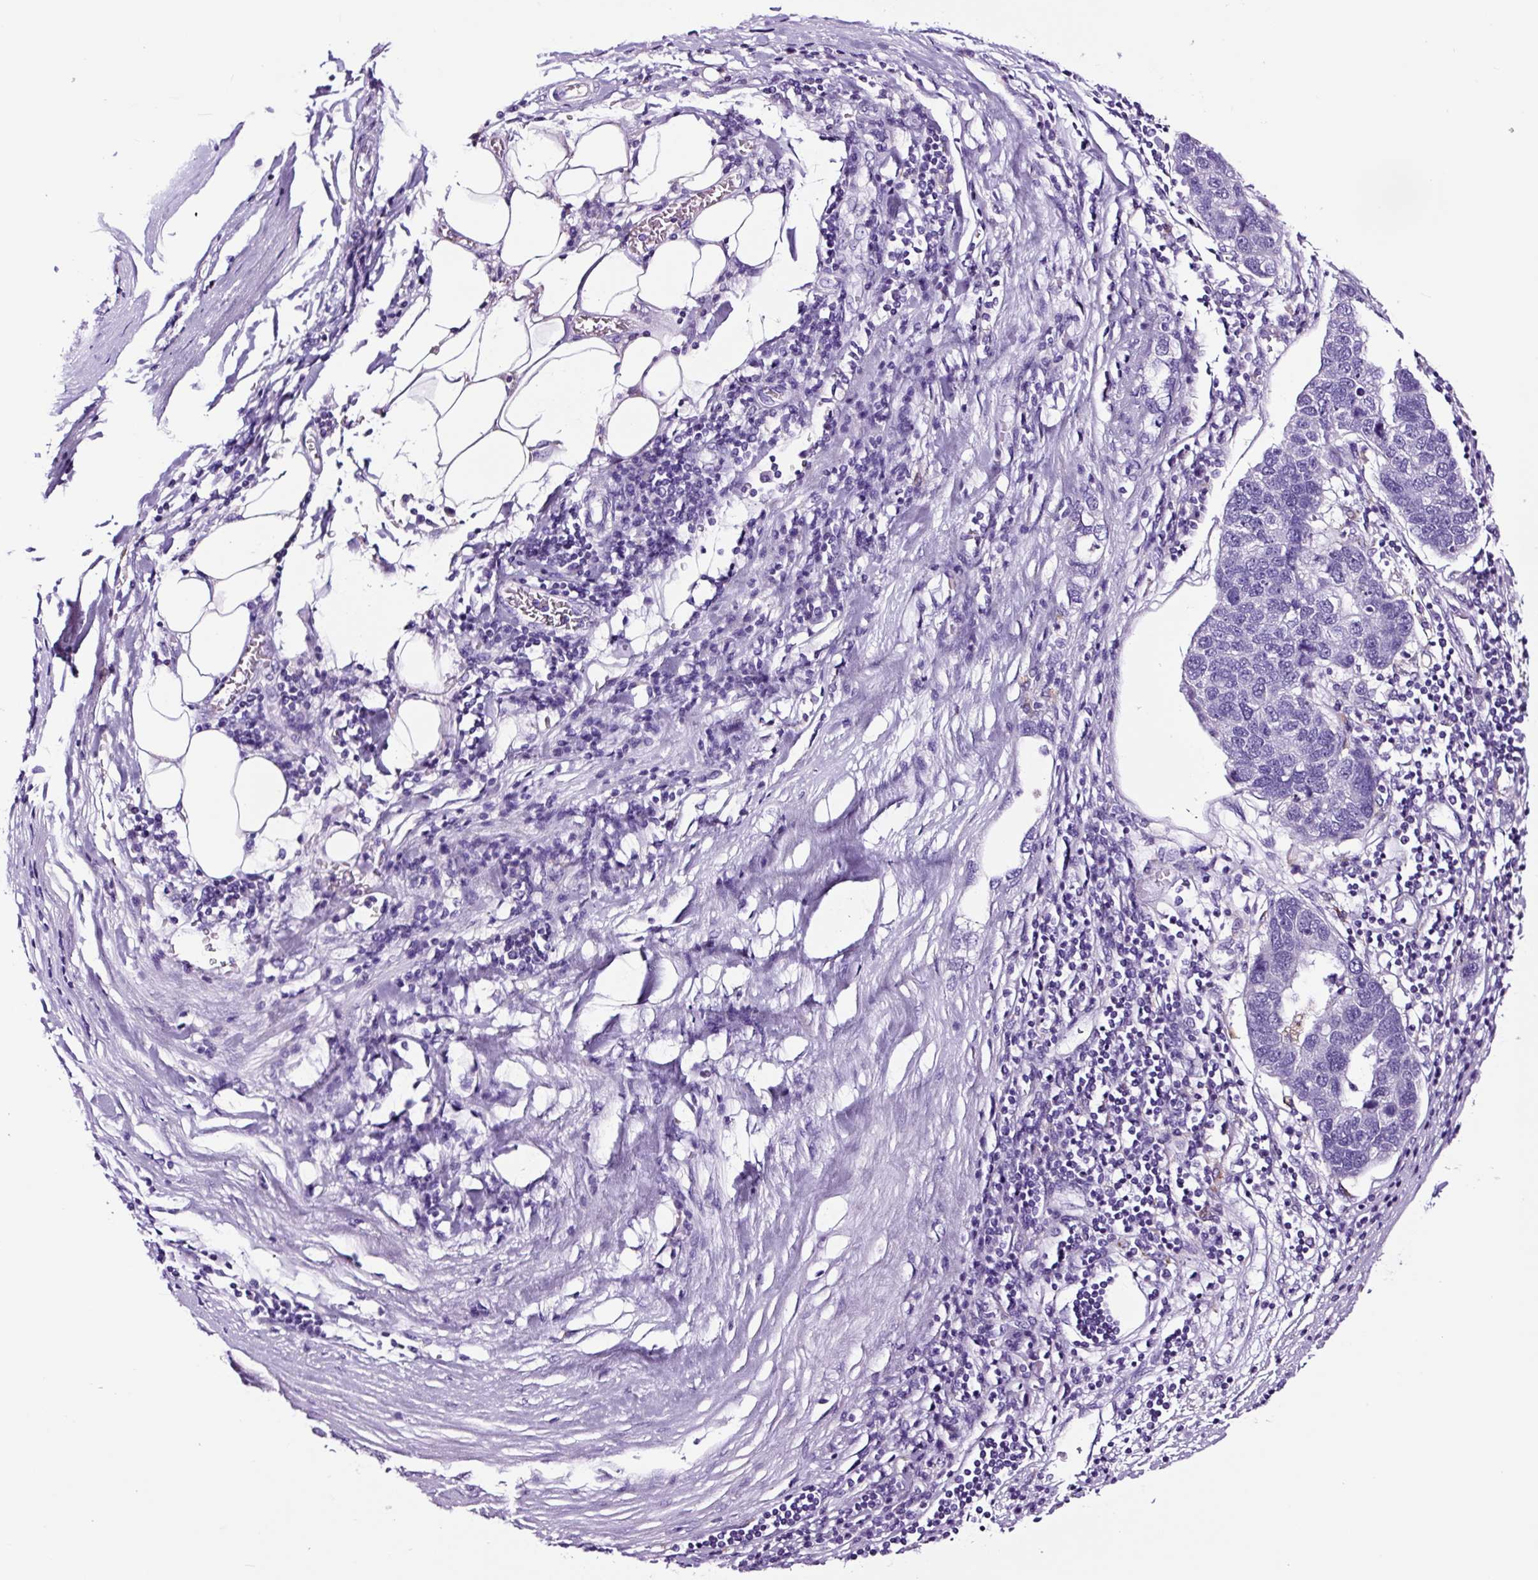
{"staining": {"intensity": "negative", "quantity": "none", "location": "none"}, "tissue": "pancreatic cancer", "cell_type": "Tumor cells", "image_type": "cancer", "snomed": [{"axis": "morphology", "description": "Adenocarcinoma, NOS"}, {"axis": "topography", "description": "Pancreas"}], "caption": "IHC micrograph of neoplastic tissue: human adenocarcinoma (pancreatic) stained with DAB displays no significant protein staining in tumor cells.", "gene": "FBXL7", "patient": {"sex": "female", "age": 61}}